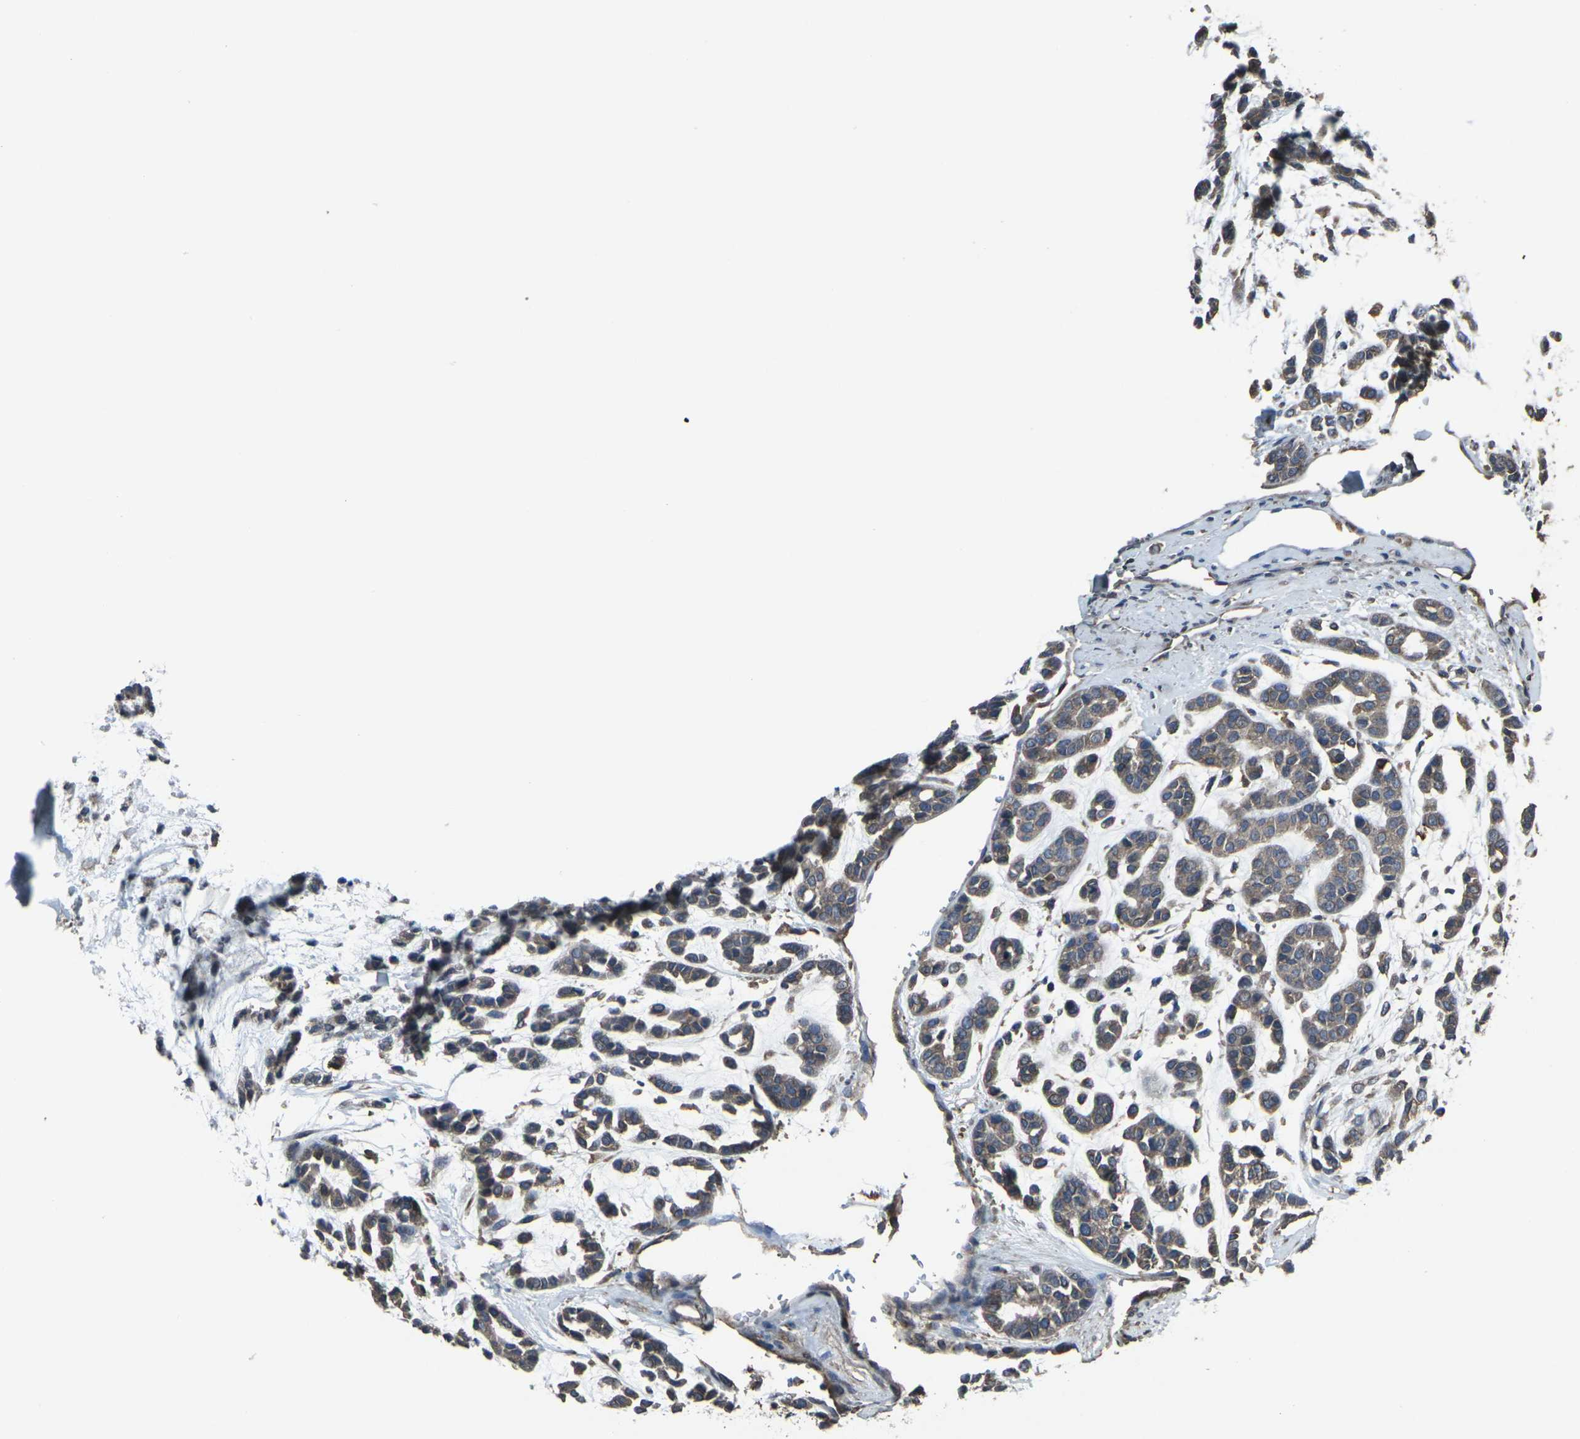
{"staining": {"intensity": "weak", "quantity": ">75%", "location": "cytoplasmic/membranous"}, "tissue": "head and neck cancer", "cell_type": "Tumor cells", "image_type": "cancer", "snomed": [{"axis": "morphology", "description": "Adenocarcinoma, NOS"}, {"axis": "morphology", "description": "Adenoma, NOS"}, {"axis": "topography", "description": "Head-Neck"}], "caption": "Immunohistochemical staining of human head and neck cancer (adenoma) exhibits low levels of weak cytoplasmic/membranous staining in approximately >75% of tumor cells. (IHC, brightfield microscopy, high magnification).", "gene": "PRKACB", "patient": {"sex": "female", "age": 55}}